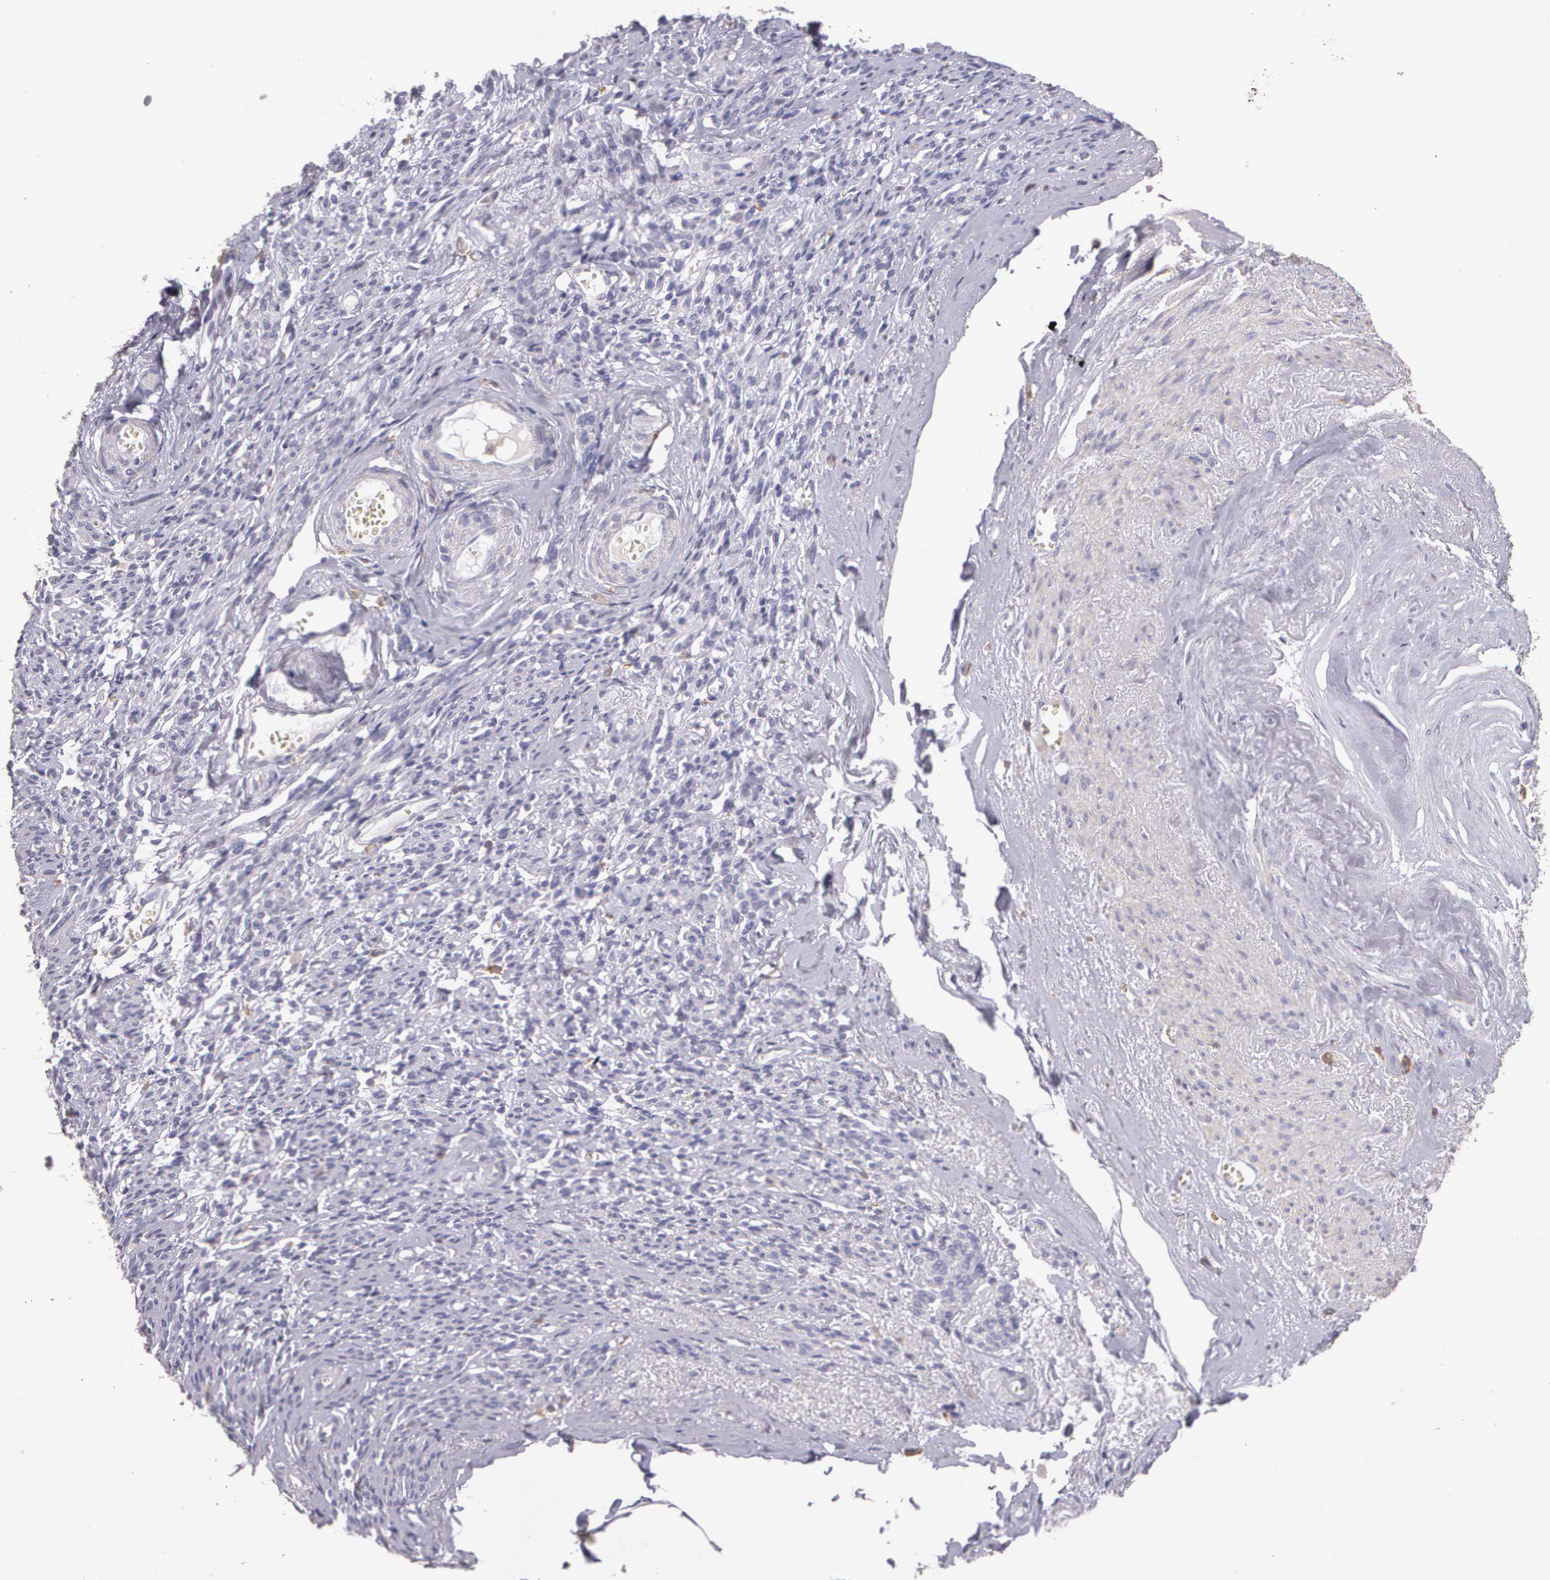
{"staining": {"intensity": "negative", "quantity": "none", "location": "none"}, "tissue": "endometrial cancer", "cell_type": "Tumor cells", "image_type": "cancer", "snomed": [{"axis": "morphology", "description": "Neoplasm, malignant, NOS"}, {"axis": "topography", "description": "Endometrium"}], "caption": "A histopathology image of human neoplasm (malignant) (endometrial) is negative for staining in tumor cells. Brightfield microscopy of immunohistochemistry stained with DAB (3,3'-diaminobenzidine) (brown) and hematoxylin (blue), captured at high magnification.", "gene": "TGFBR1", "patient": {"sex": "female", "age": 74}}